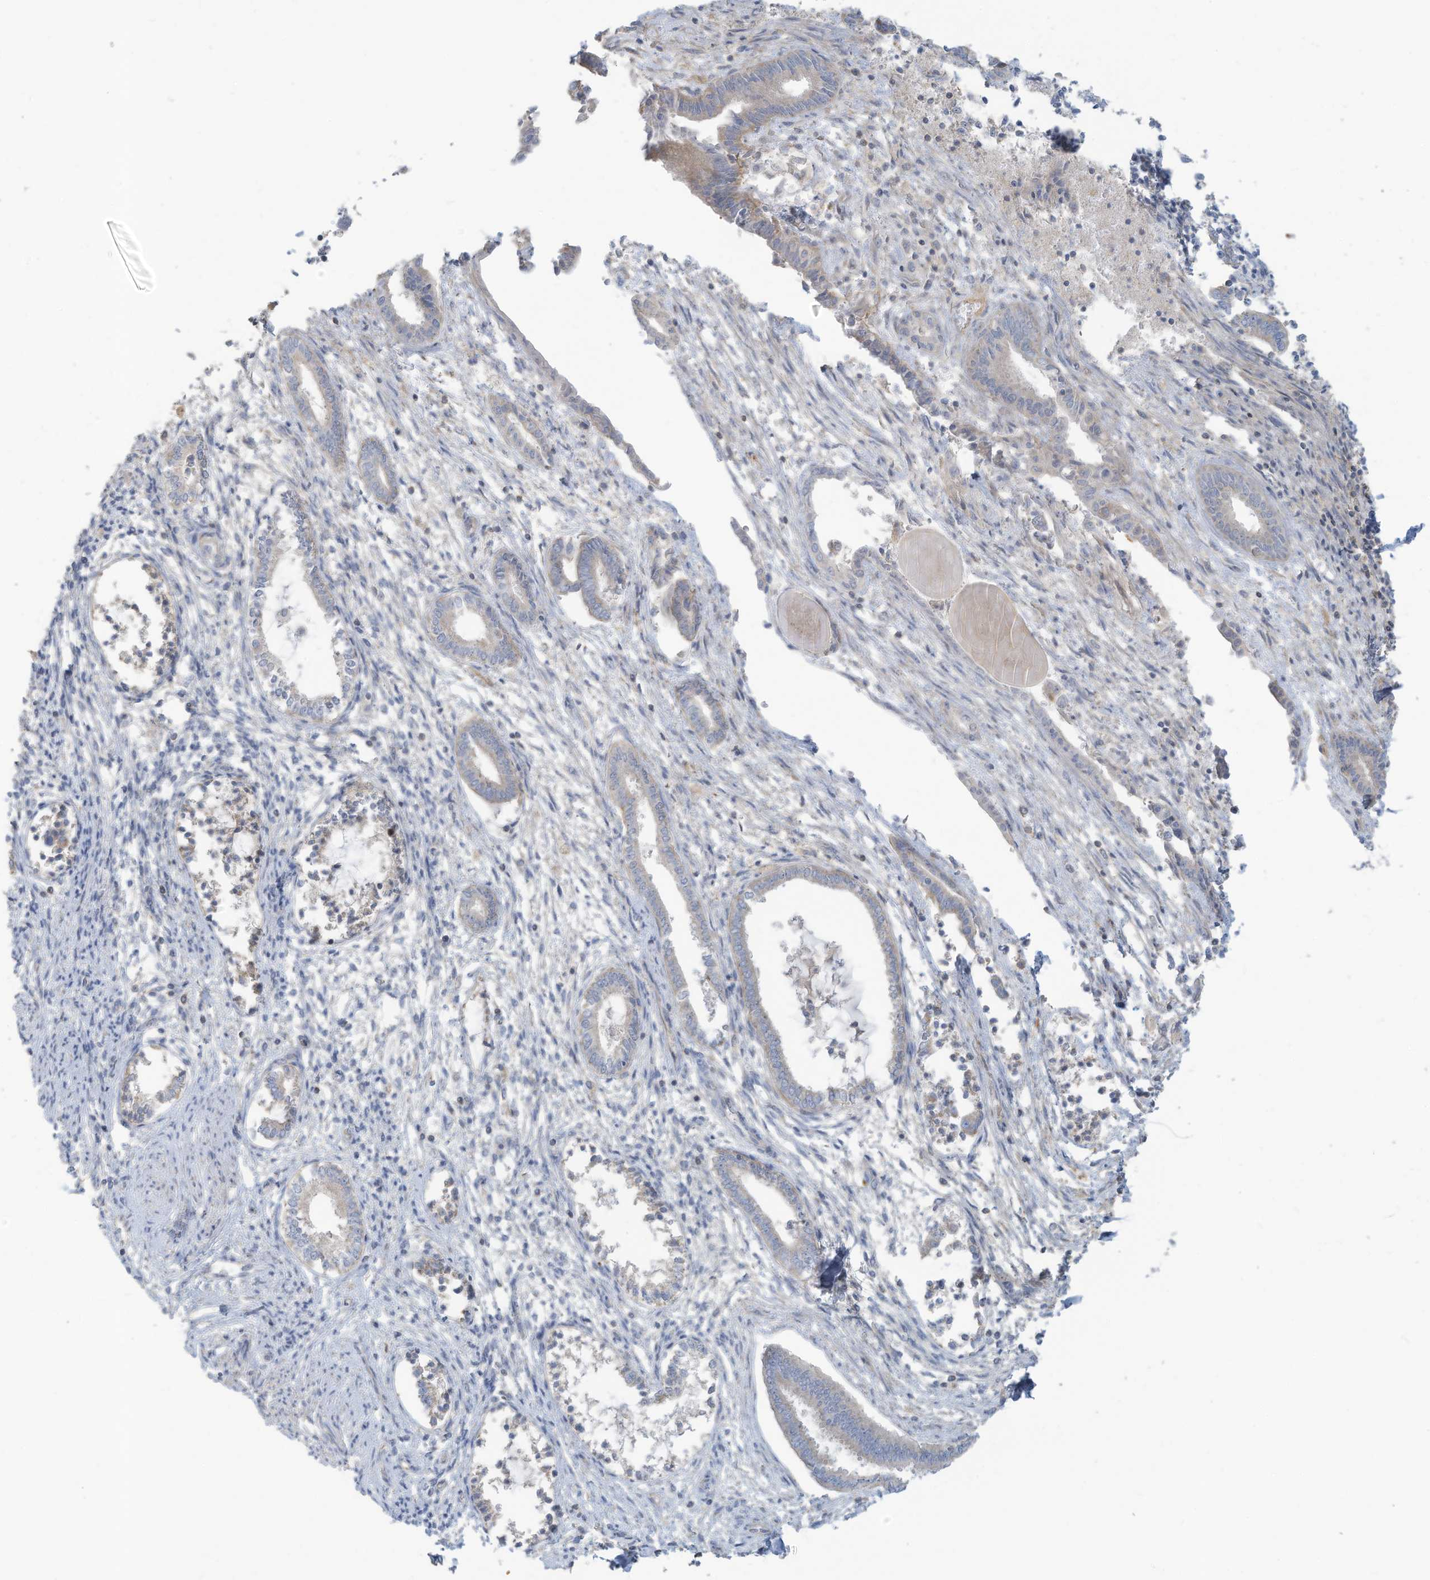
{"staining": {"intensity": "negative", "quantity": "none", "location": "none"}, "tissue": "endometrium", "cell_type": "Cells in endometrial stroma", "image_type": "normal", "snomed": [{"axis": "morphology", "description": "Normal tissue, NOS"}, {"axis": "topography", "description": "Endometrium"}], "caption": "Protein analysis of benign endometrium displays no significant expression in cells in endometrial stroma.", "gene": "GTPBP2", "patient": {"sex": "female", "age": 56}}